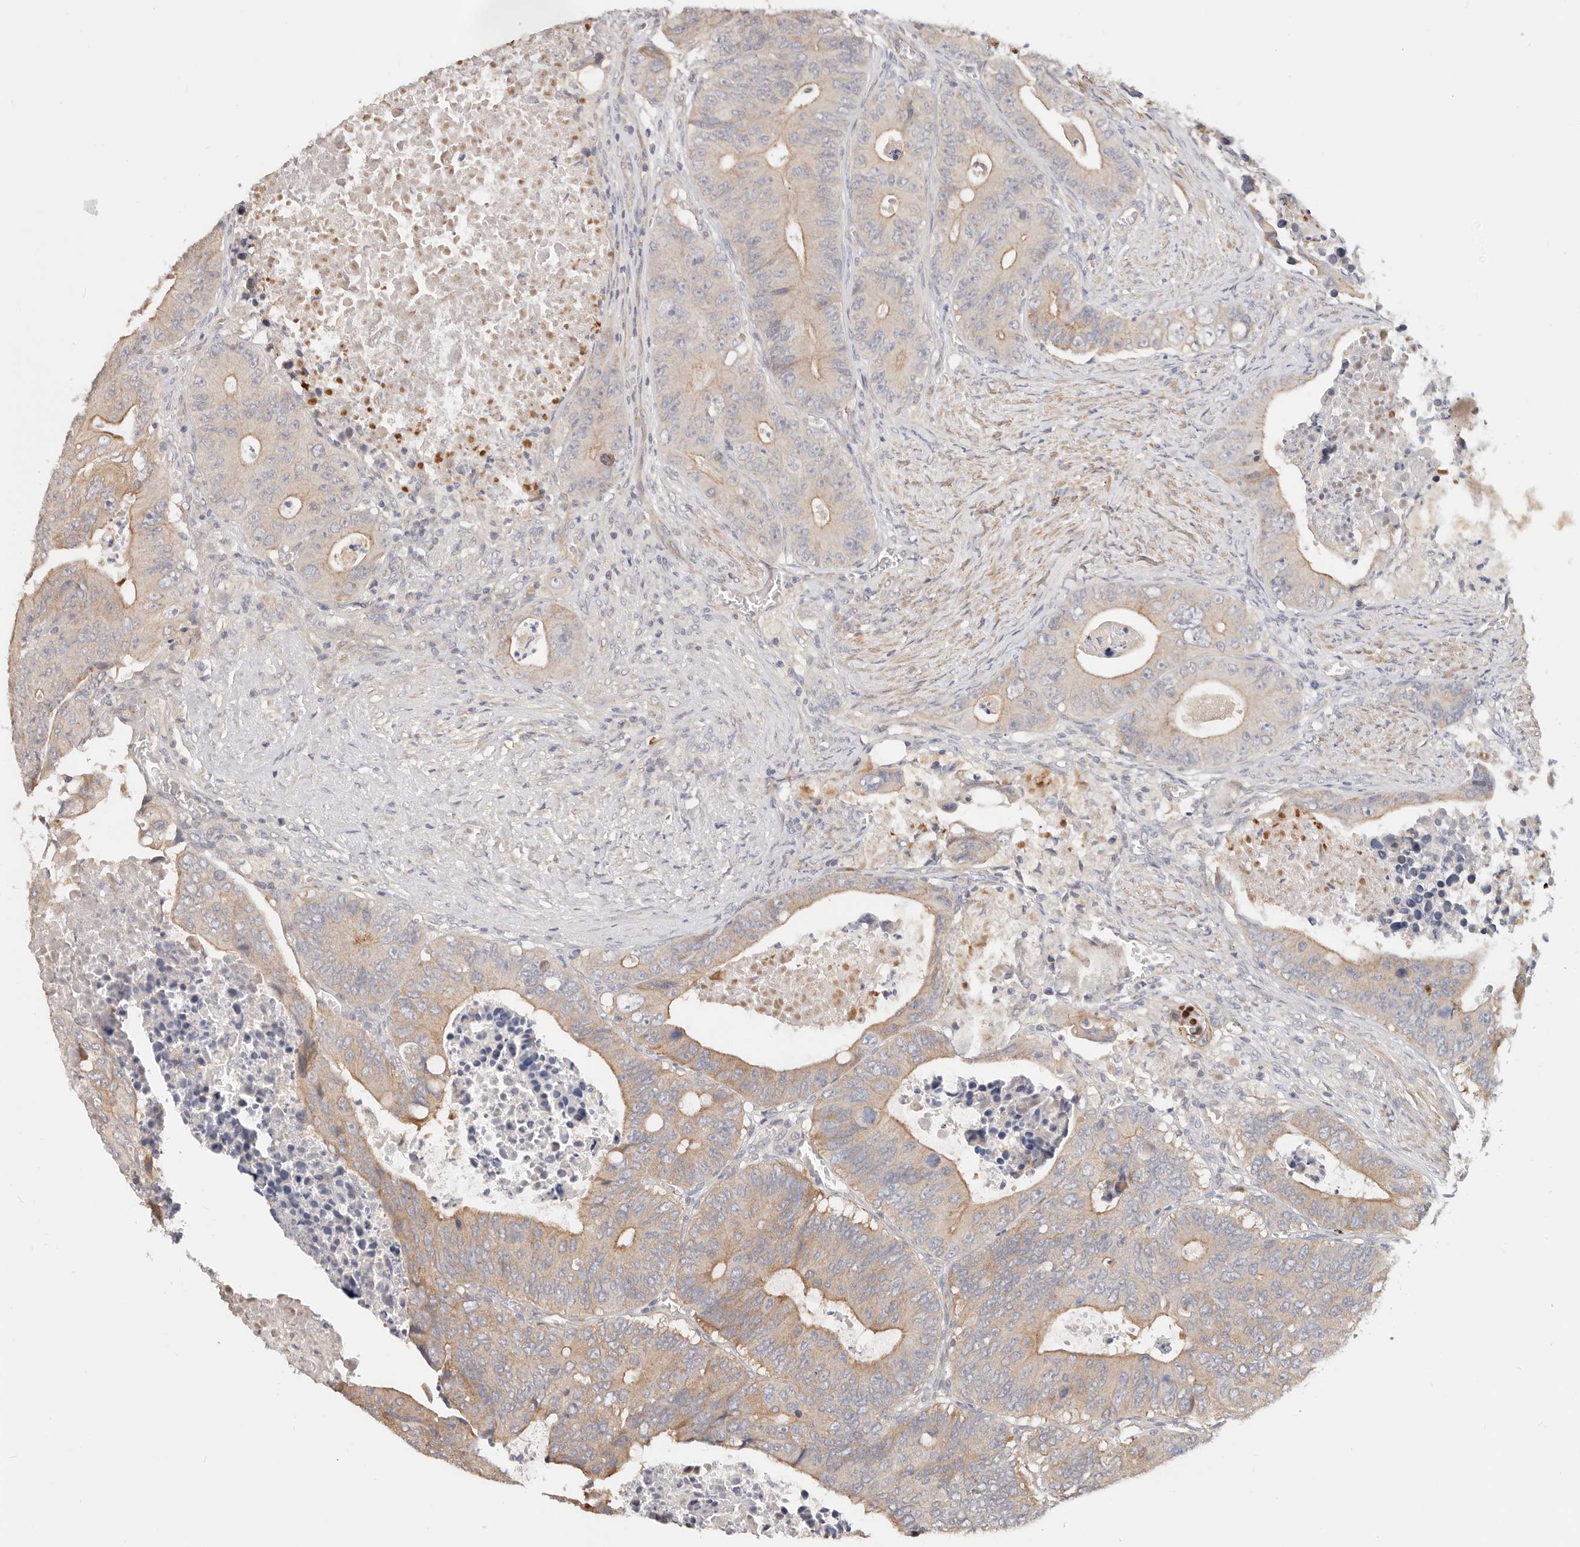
{"staining": {"intensity": "moderate", "quantity": "<25%", "location": "cytoplasmic/membranous"}, "tissue": "colorectal cancer", "cell_type": "Tumor cells", "image_type": "cancer", "snomed": [{"axis": "morphology", "description": "Adenocarcinoma, NOS"}, {"axis": "topography", "description": "Colon"}], "caption": "A micrograph showing moderate cytoplasmic/membranous positivity in approximately <25% of tumor cells in colorectal cancer, as visualized by brown immunohistochemical staining.", "gene": "ZRANB1", "patient": {"sex": "male", "age": 87}}